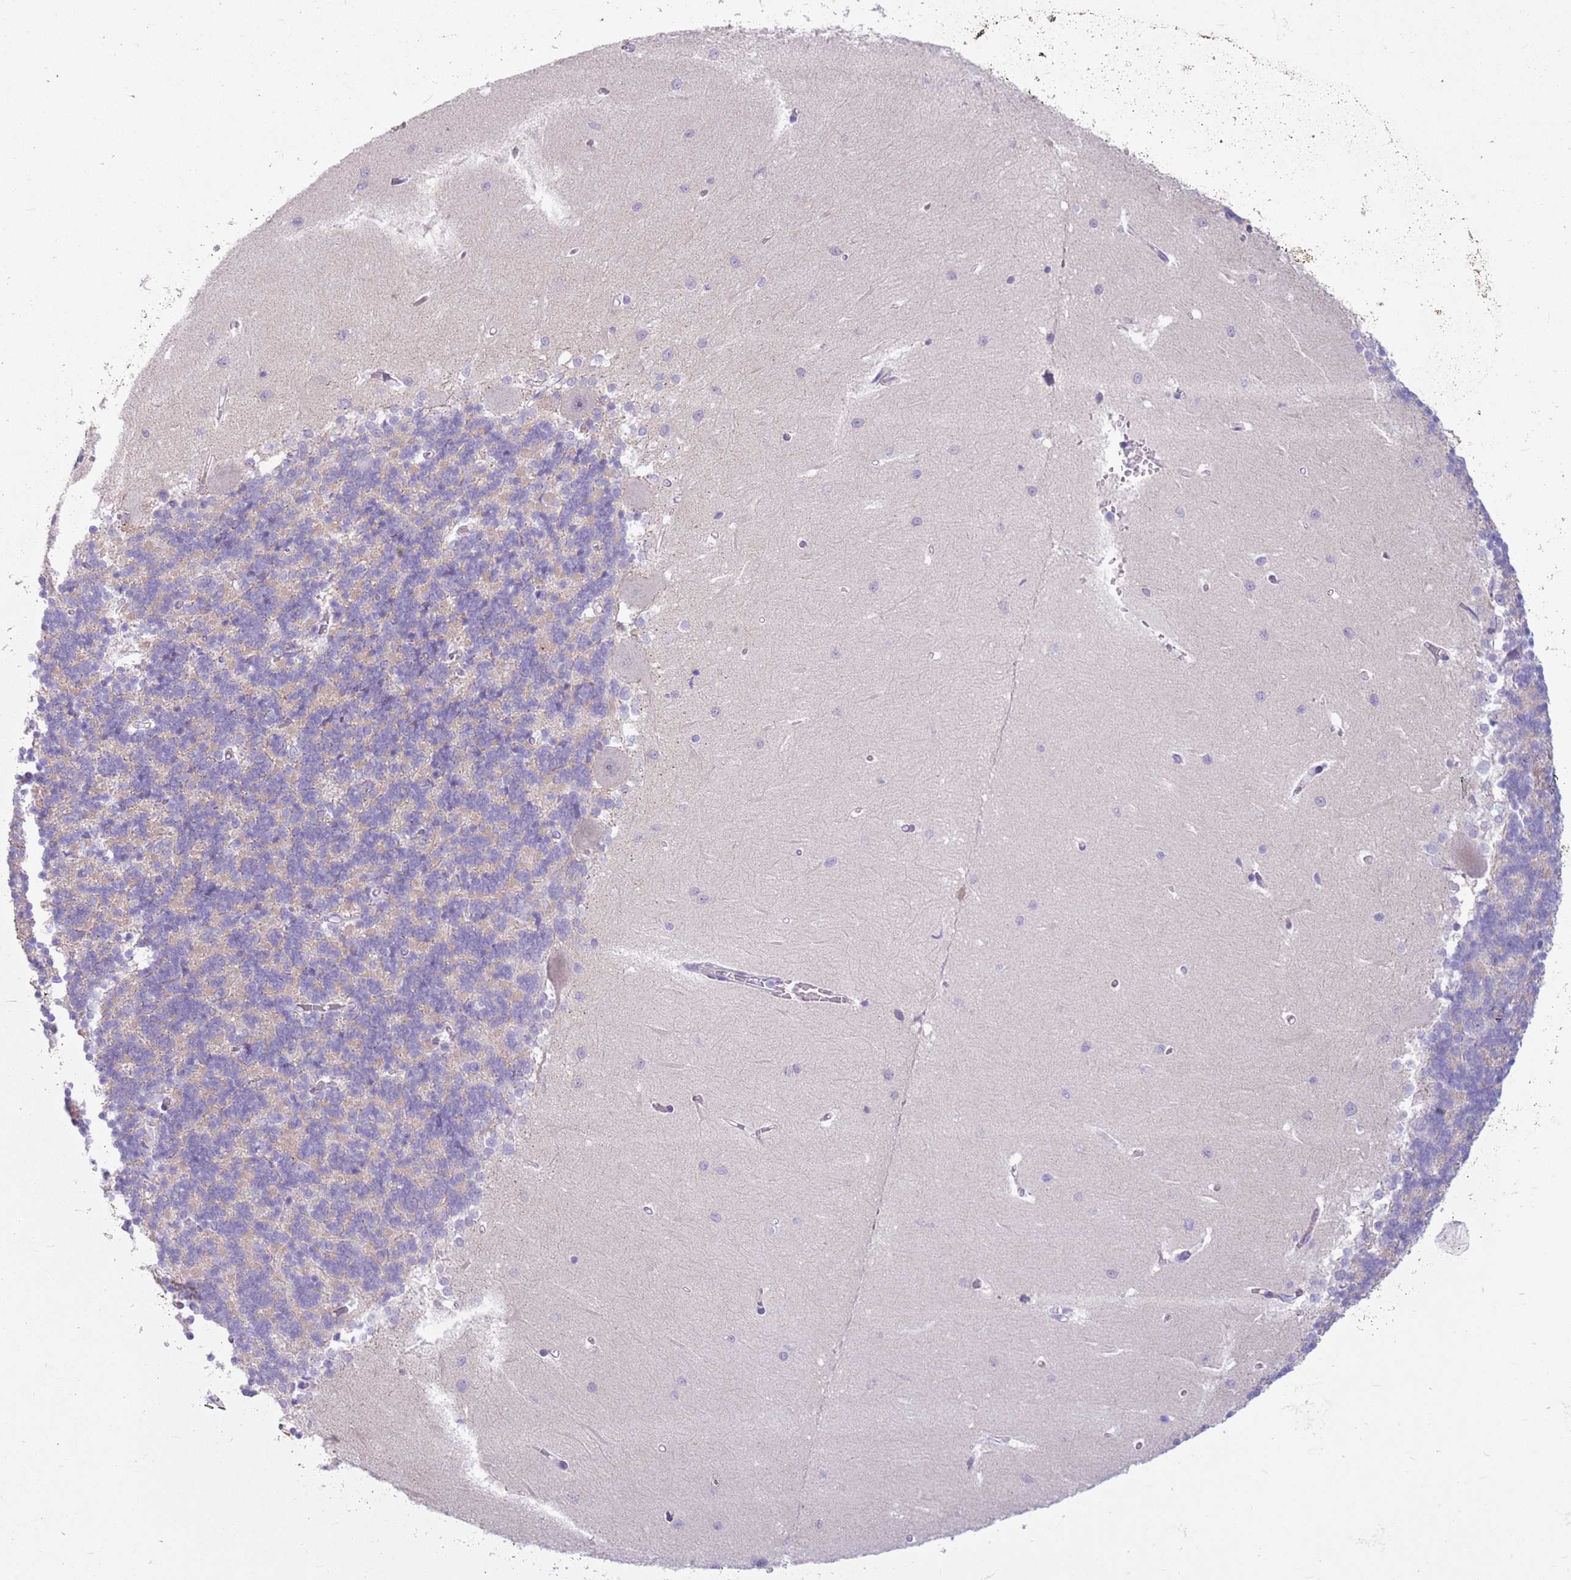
{"staining": {"intensity": "negative", "quantity": "none", "location": "none"}, "tissue": "cerebellum", "cell_type": "Cells in granular layer", "image_type": "normal", "snomed": [{"axis": "morphology", "description": "Normal tissue, NOS"}, {"axis": "topography", "description": "Cerebellum"}], "caption": "There is no significant expression in cells in granular layer of cerebellum.", "gene": "SNX6", "patient": {"sex": "male", "age": 37}}